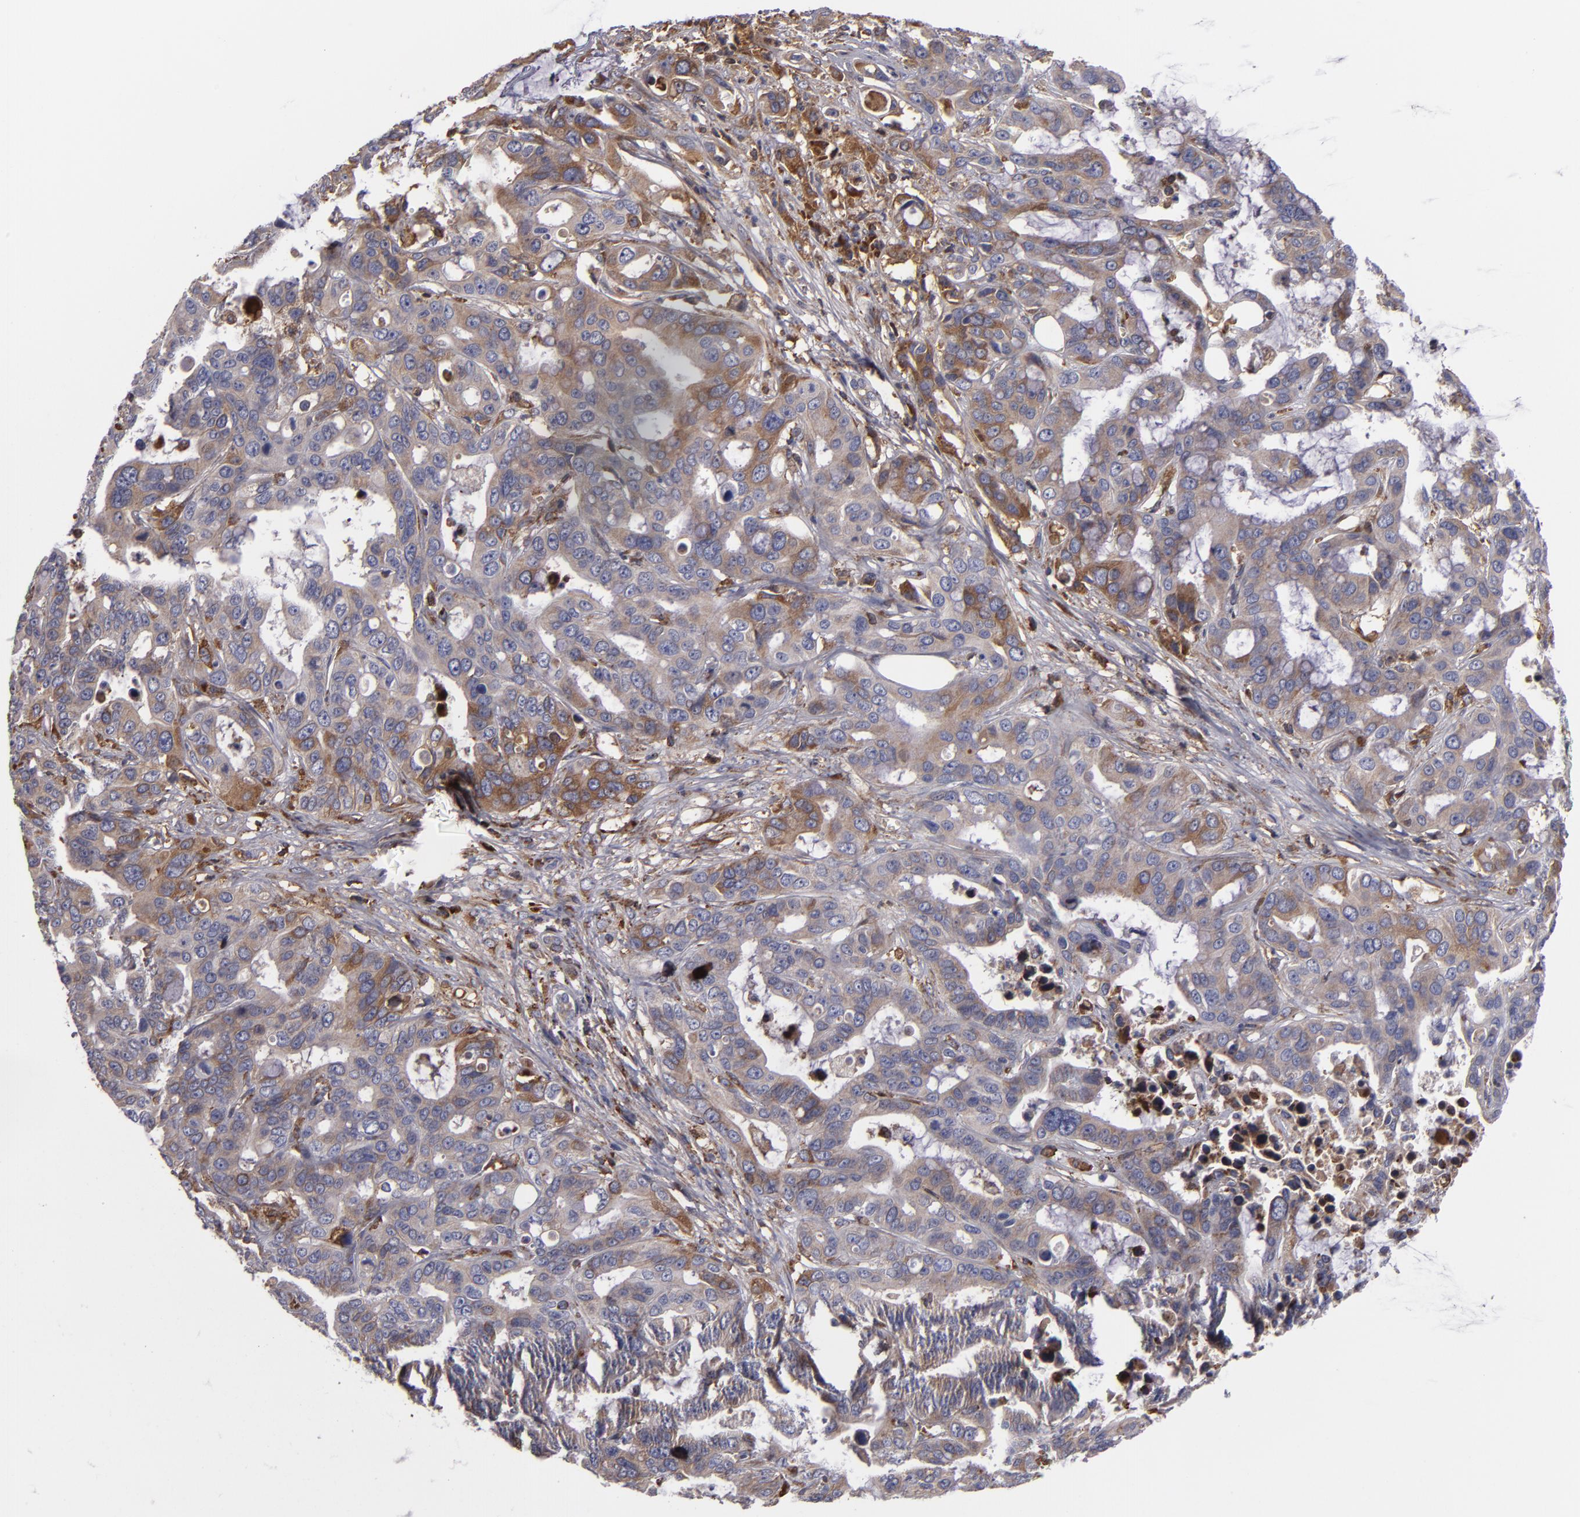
{"staining": {"intensity": "moderate", "quantity": "25%-75%", "location": "cytoplasmic/membranous"}, "tissue": "liver cancer", "cell_type": "Tumor cells", "image_type": "cancer", "snomed": [{"axis": "morphology", "description": "Cholangiocarcinoma"}, {"axis": "topography", "description": "Liver"}], "caption": "Immunohistochemistry (IHC) staining of cholangiocarcinoma (liver), which reveals medium levels of moderate cytoplasmic/membranous staining in approximately 25%-75% of tumor cells indicating moderate cytoplasmic/membranous protein positivity. The staining was performed using DAB (3,3'-diaminobenzidine) (brown) for protein detection and nuclei were counterstained in hematoxylin (blue).", "gene": "CFB", "patient": {"sex": "female", "age": 65}}